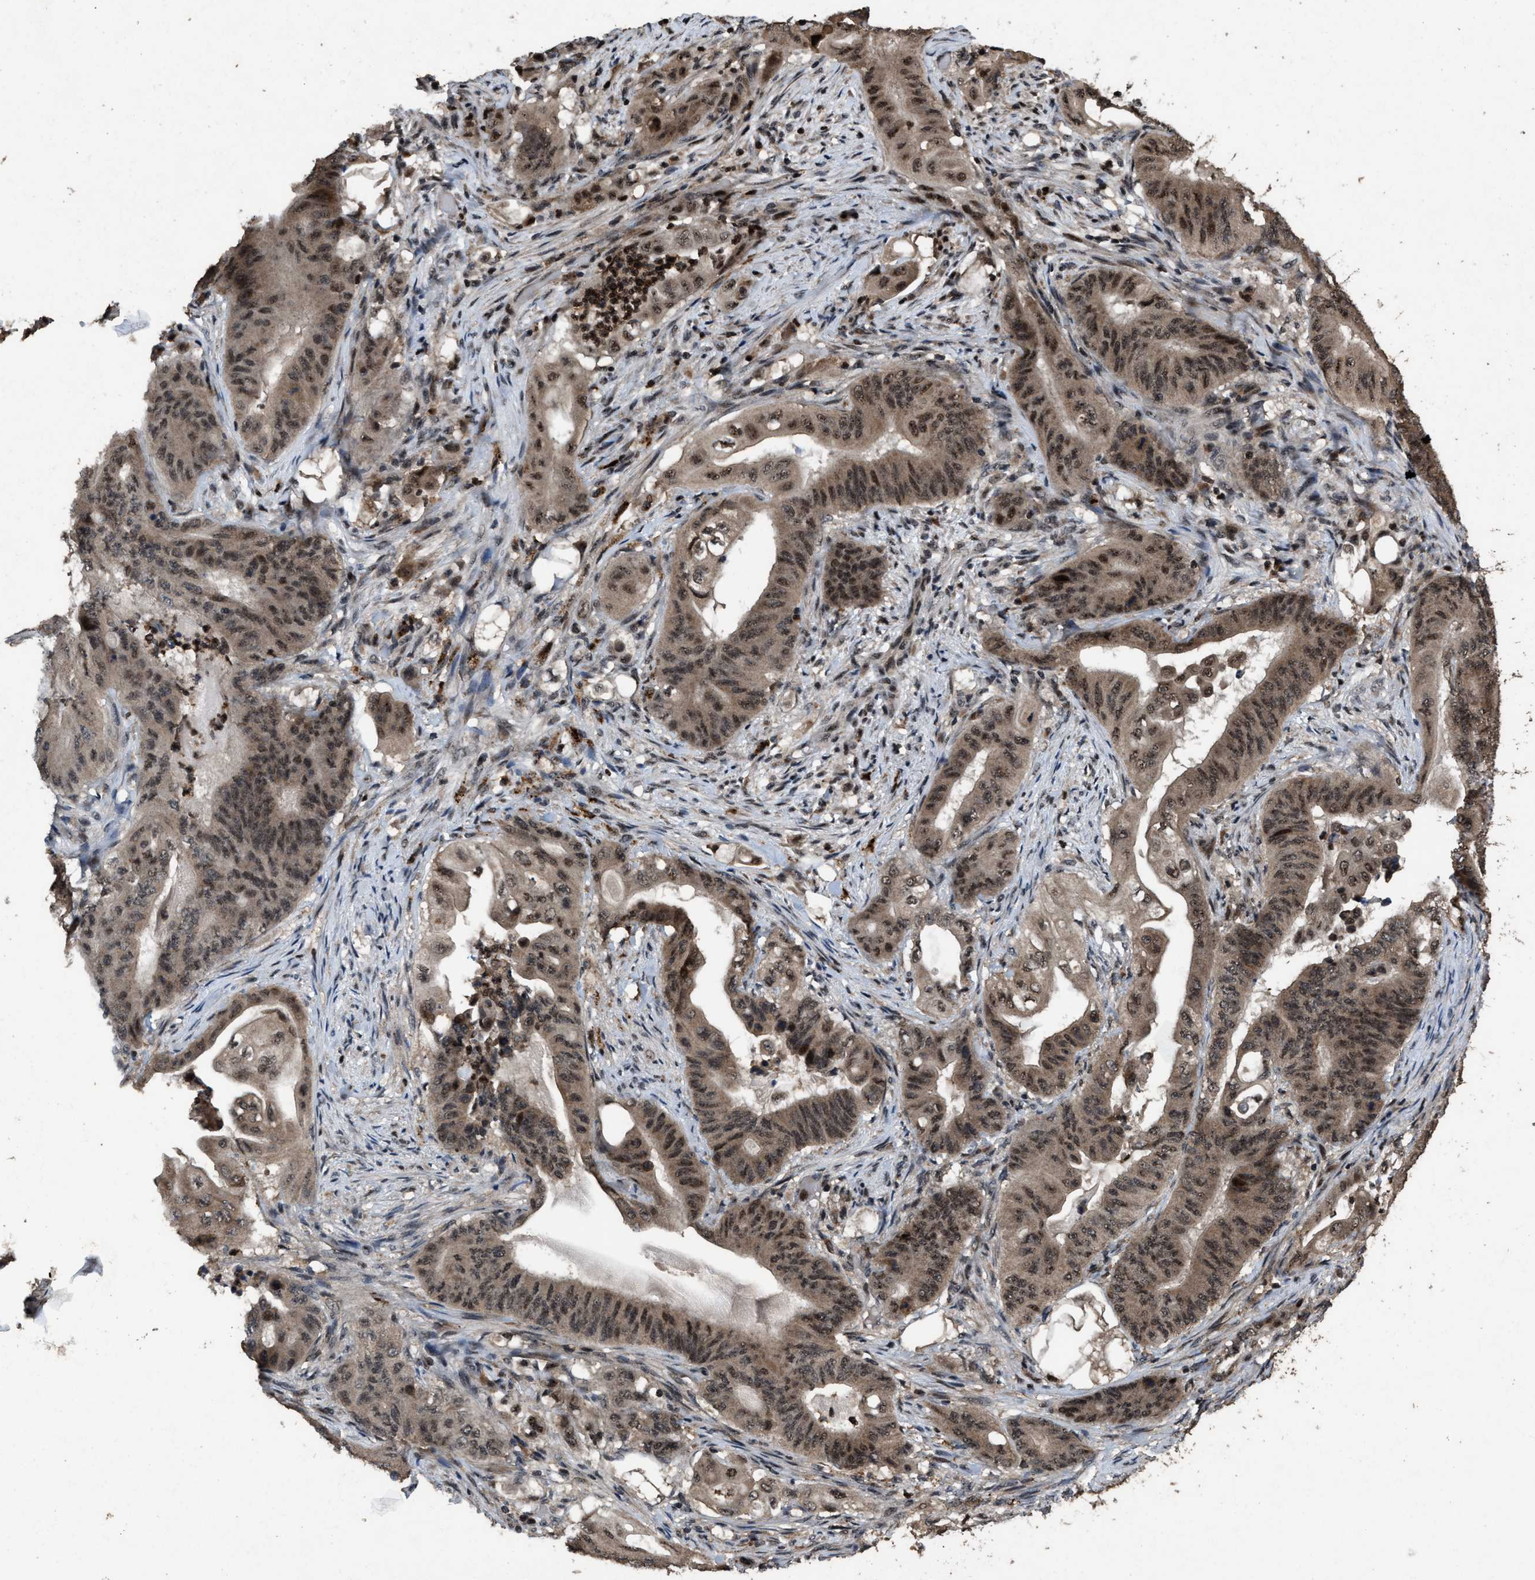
{"staining": {"intensity": "moderate", "quantity": ">75%", "location": "cytoplasmic/membranous,nuclear"}, "tissue": "stomach cancer", "cell_type": "Tumor cells", "image_type": "cancer", "snomed": [{"axis": "morphology", "description": "Adenocarcinoma, NOS"}, {"axis": "topography", "description": "Stomach"}], "caption": "Adenocarcinoma (stomach) was stained to show a protein in brown. There is medium levels of moderate cytoplasmic/membranous and nuclear expression in approximately >75% of tumor cells.", "gene": "HAUS6", "patient": {"sex": "female", "age": 73}}